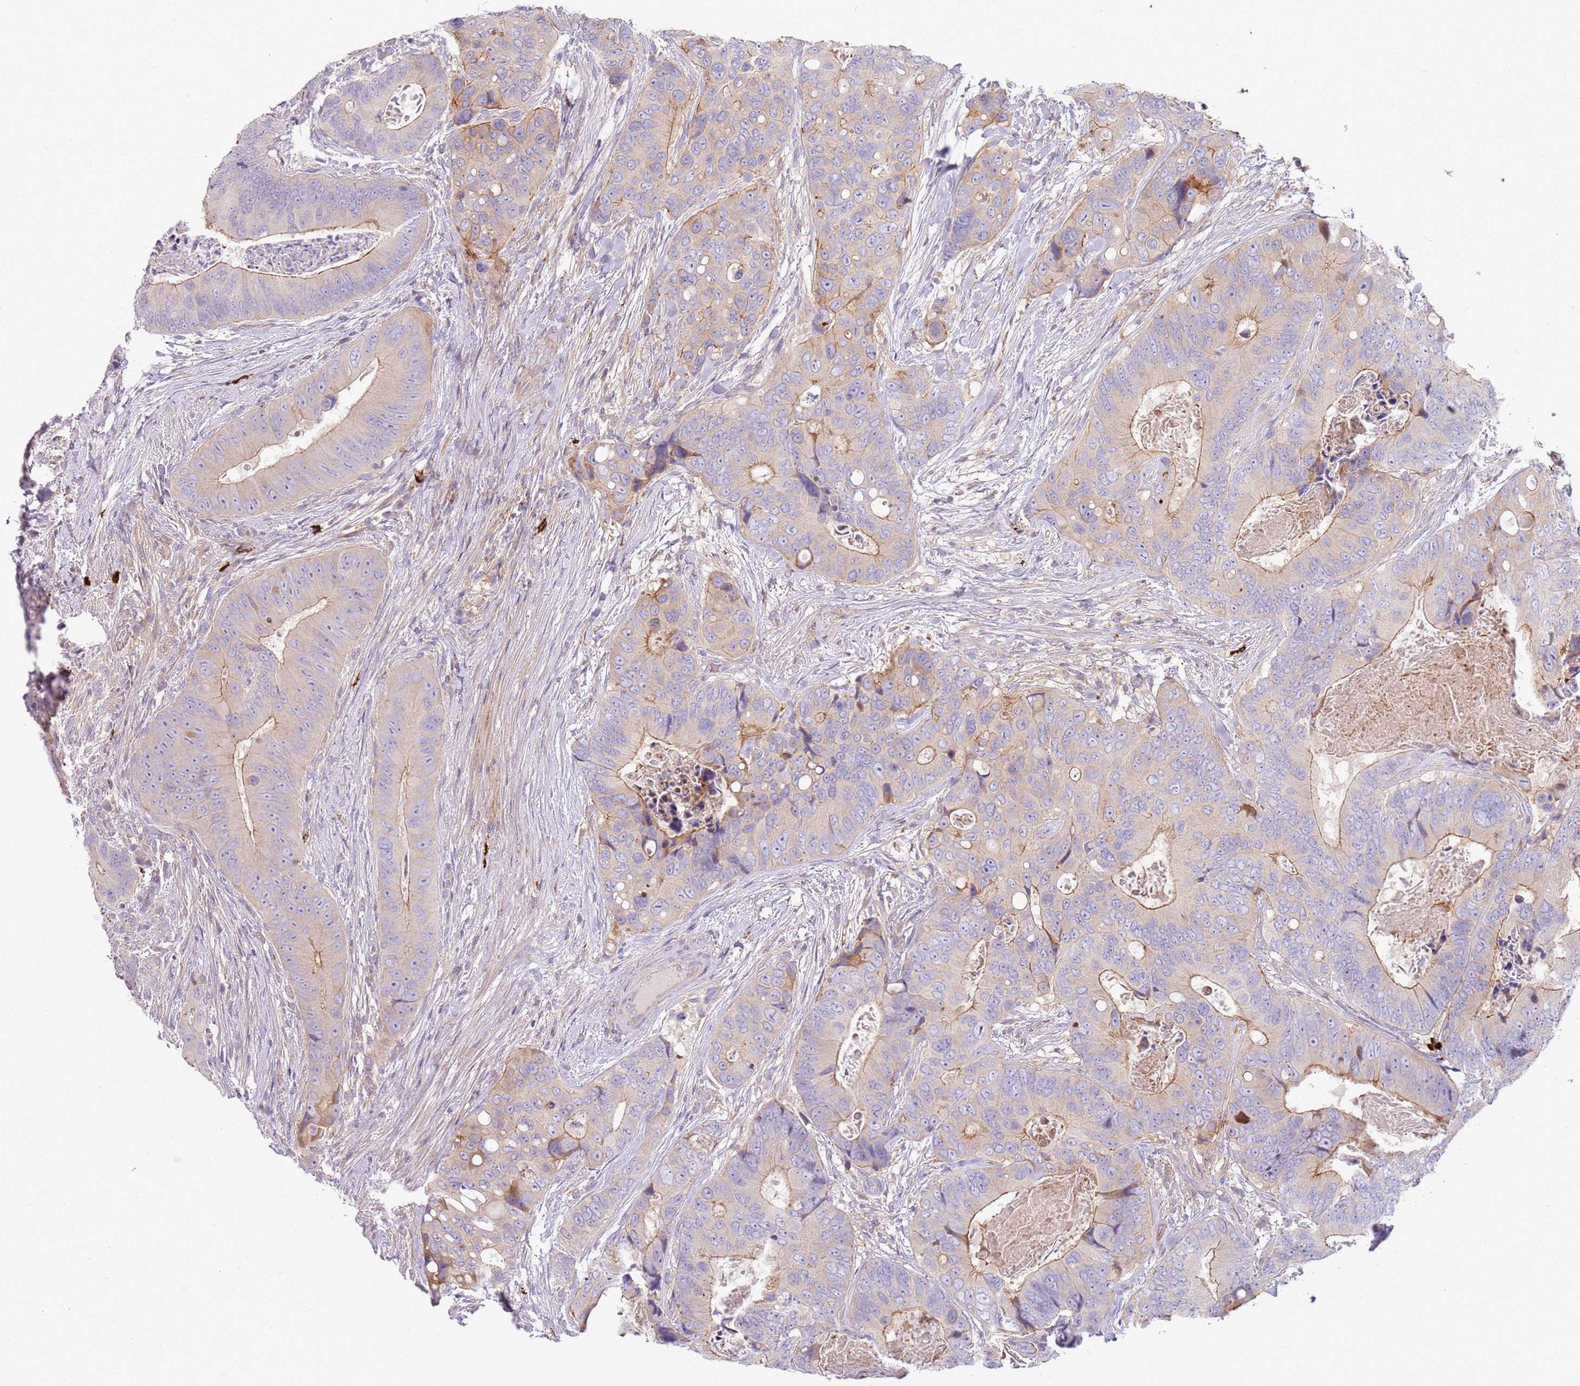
{"staining": {"intensity": "moderate", "quantity": "<25%", "location": "cytoplasmic/membranous"}, "tissue": "colorectal cancer", "cell_type": "Tumor cells", "image_type": "cancer", "snomed": [{"axis": "morphology", "description": "Adenocarcinoma, NOS"}, {"axis": "topography", "description": "Colon"}], "caption": "Moderate cytoplasmic/membranous protein expression is seen in about <25% of tumor cells in colorectal adenocarcinoma.", "gene": "FPR1", "patient": {"sex": "male", "age": 84}}